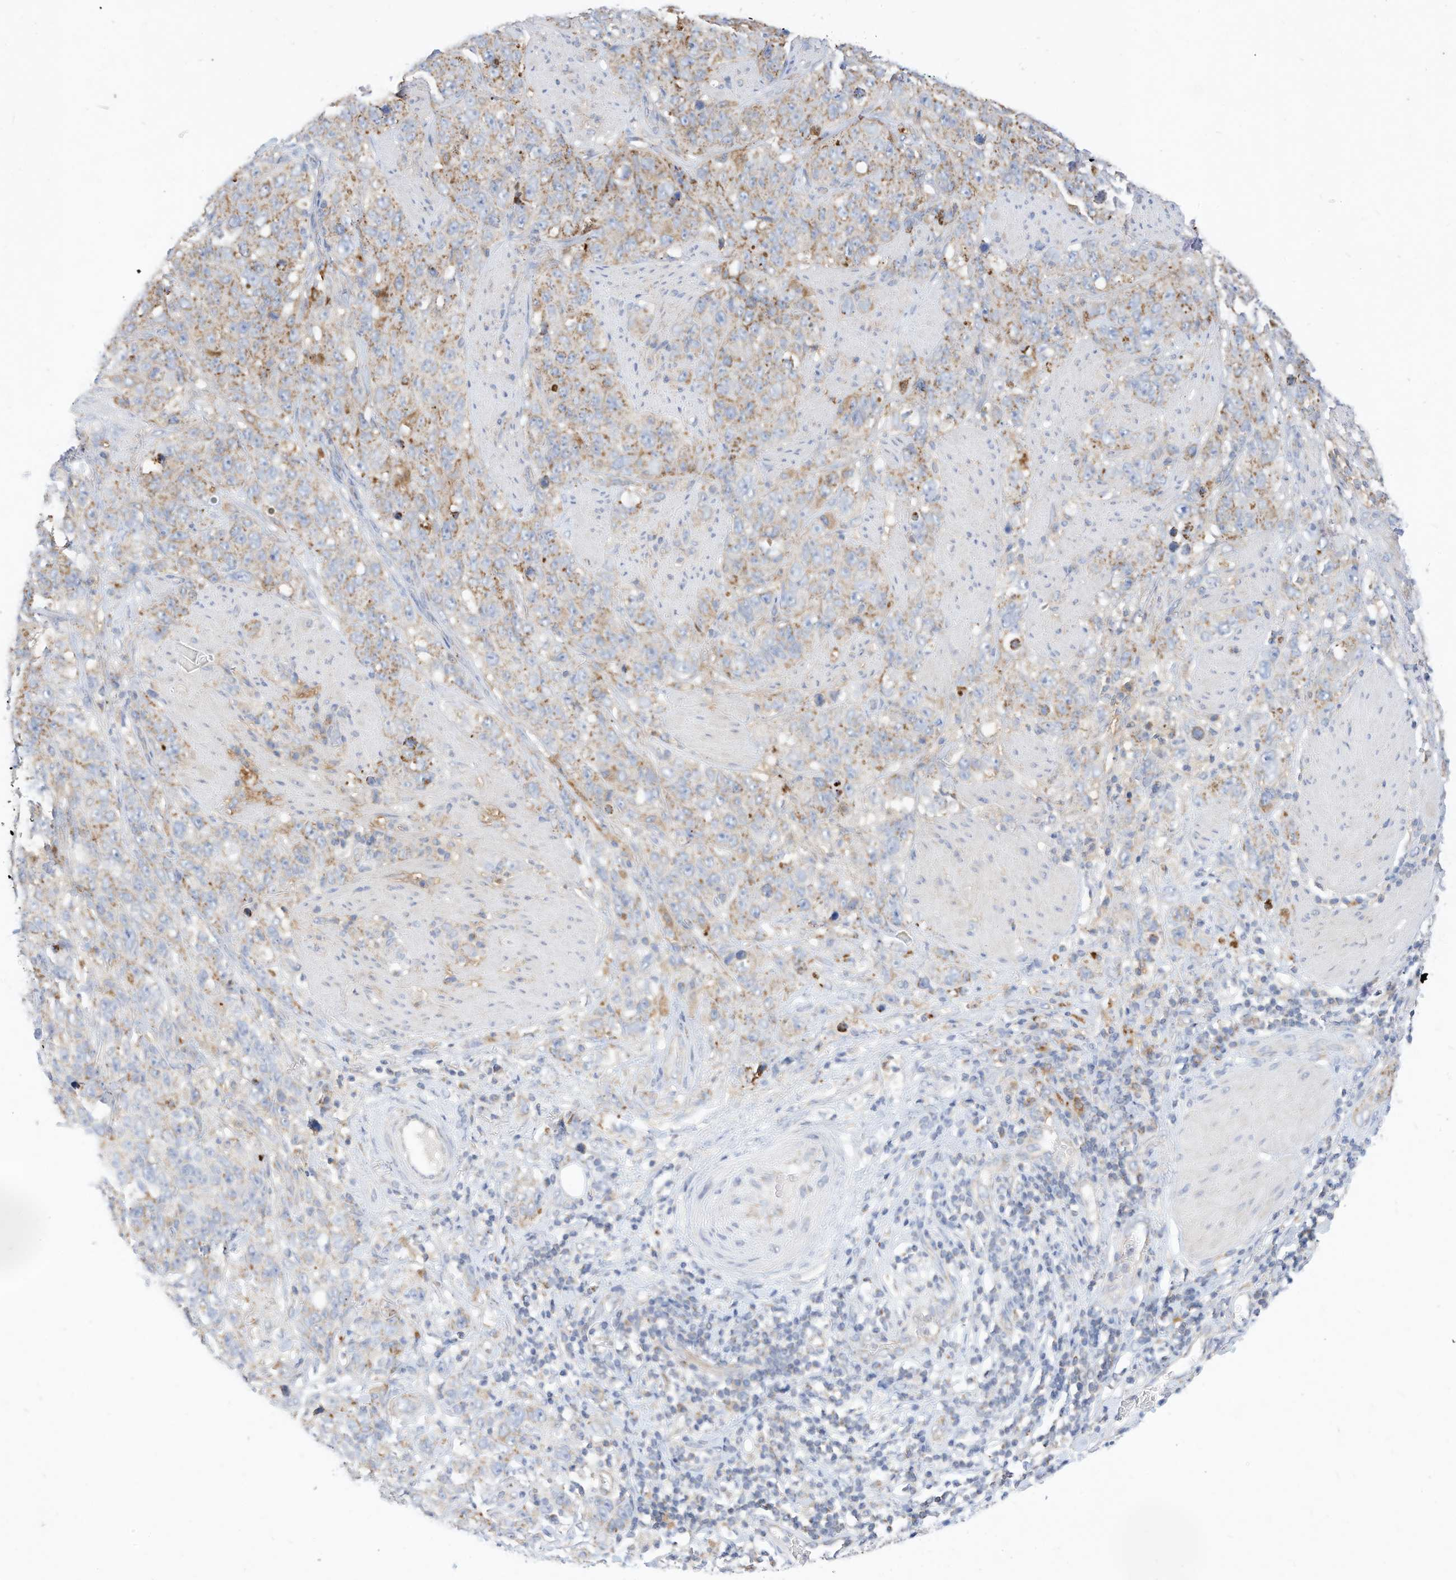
{"staining": {"intensity": "weak", "quantity": "25%-75%", "location": "cytoplasmic/membranous"}, "tissue": "stomach cancer", "cell_type": "Tumor cells", "image_type": "cancer", "snomed": [{"axis": "morphology", "description": "Adenocarcinoma, NOS"}, {"axis": "topography", "description": "Stomach"}], "caption": "About 25%-75% of tumor cells in human stomach cancer (adenocarcinoma) reveal weak cytoplasmic/membranous protein staining as visualized by brown immunohistochemical staining.", "gene": "RHOH", "patient": {"sex": "male", "age": 48}}